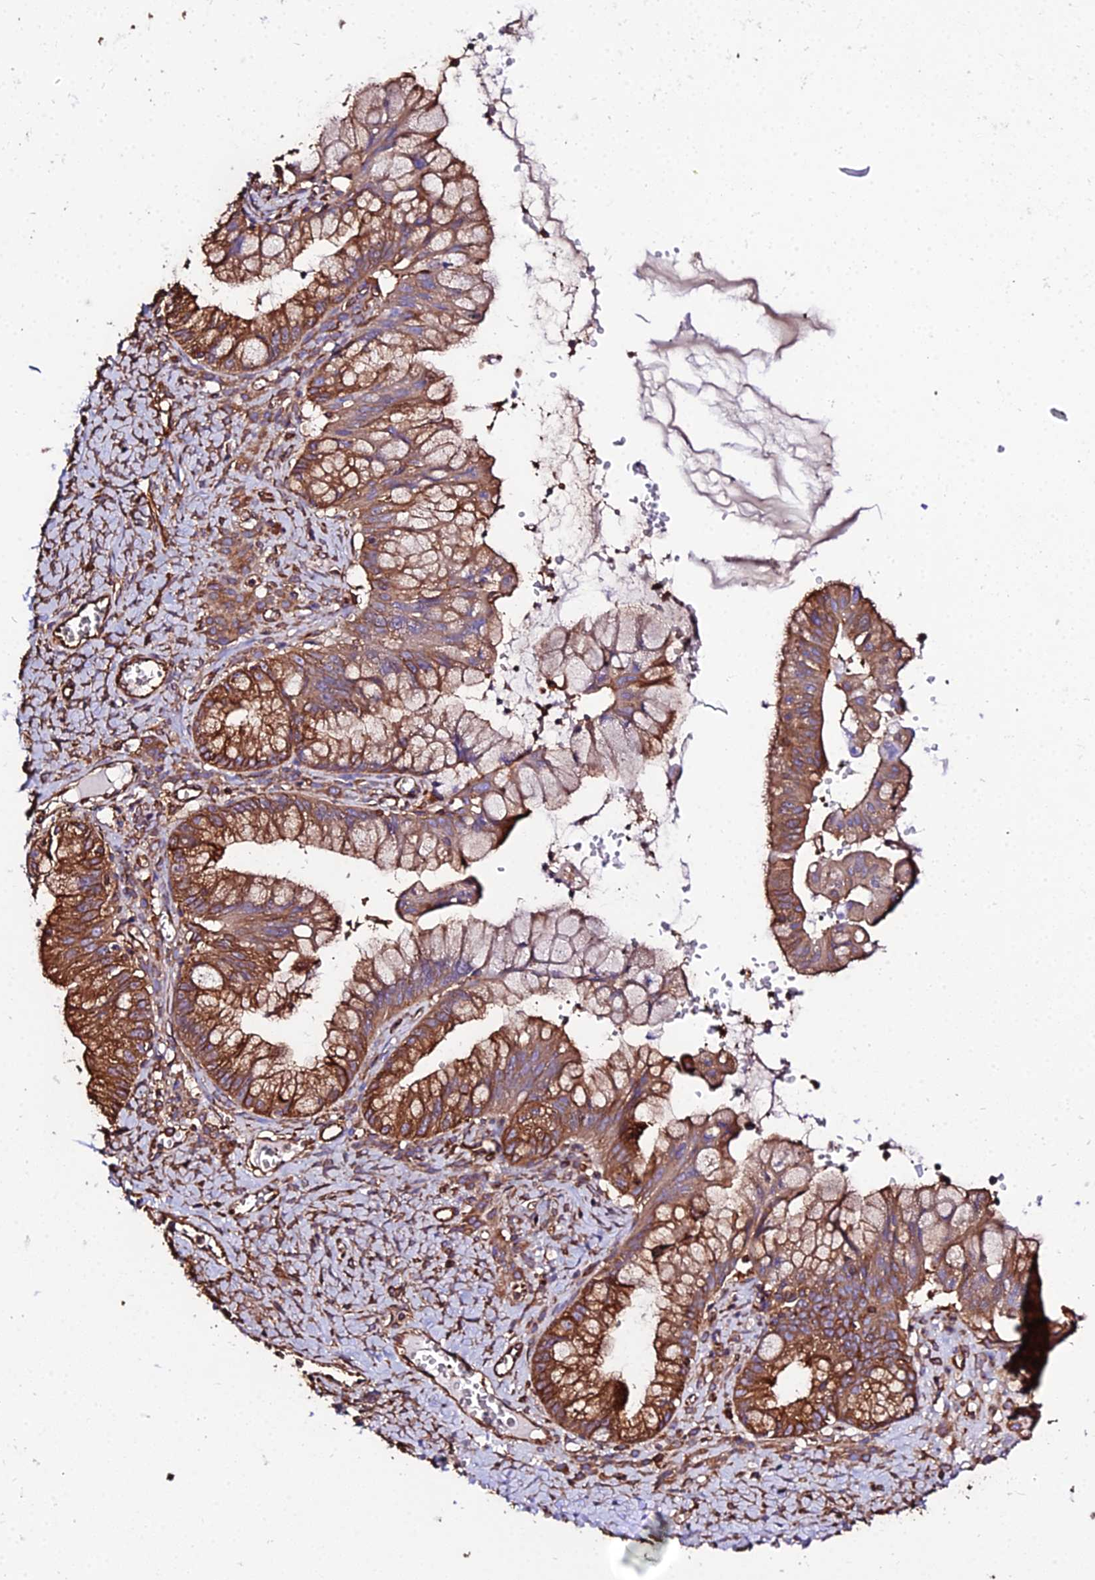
{"staining": {"intensity": "strong", "quantity": ">75%", "location": "cytoplasmic/membranous"}, "tissue": "ovarian cancer", "cell_type": "Tumor cells", "image_type": "cancer", "snomed": [{"axis": "morphology", "description": "Cystadenocarcinoma, mucinous, NOS"}, {"axis": "topography", "description": "Ovary"}], "caption": "The image demonstrates a brown stain indicating the presence of a protein in the cytoplasmic/membranous of tumor cells in ovarian mucinous cystadenocarcinoma.", "gene": "TUBA3D", "patient": {"sex": "female", "age": 70}}